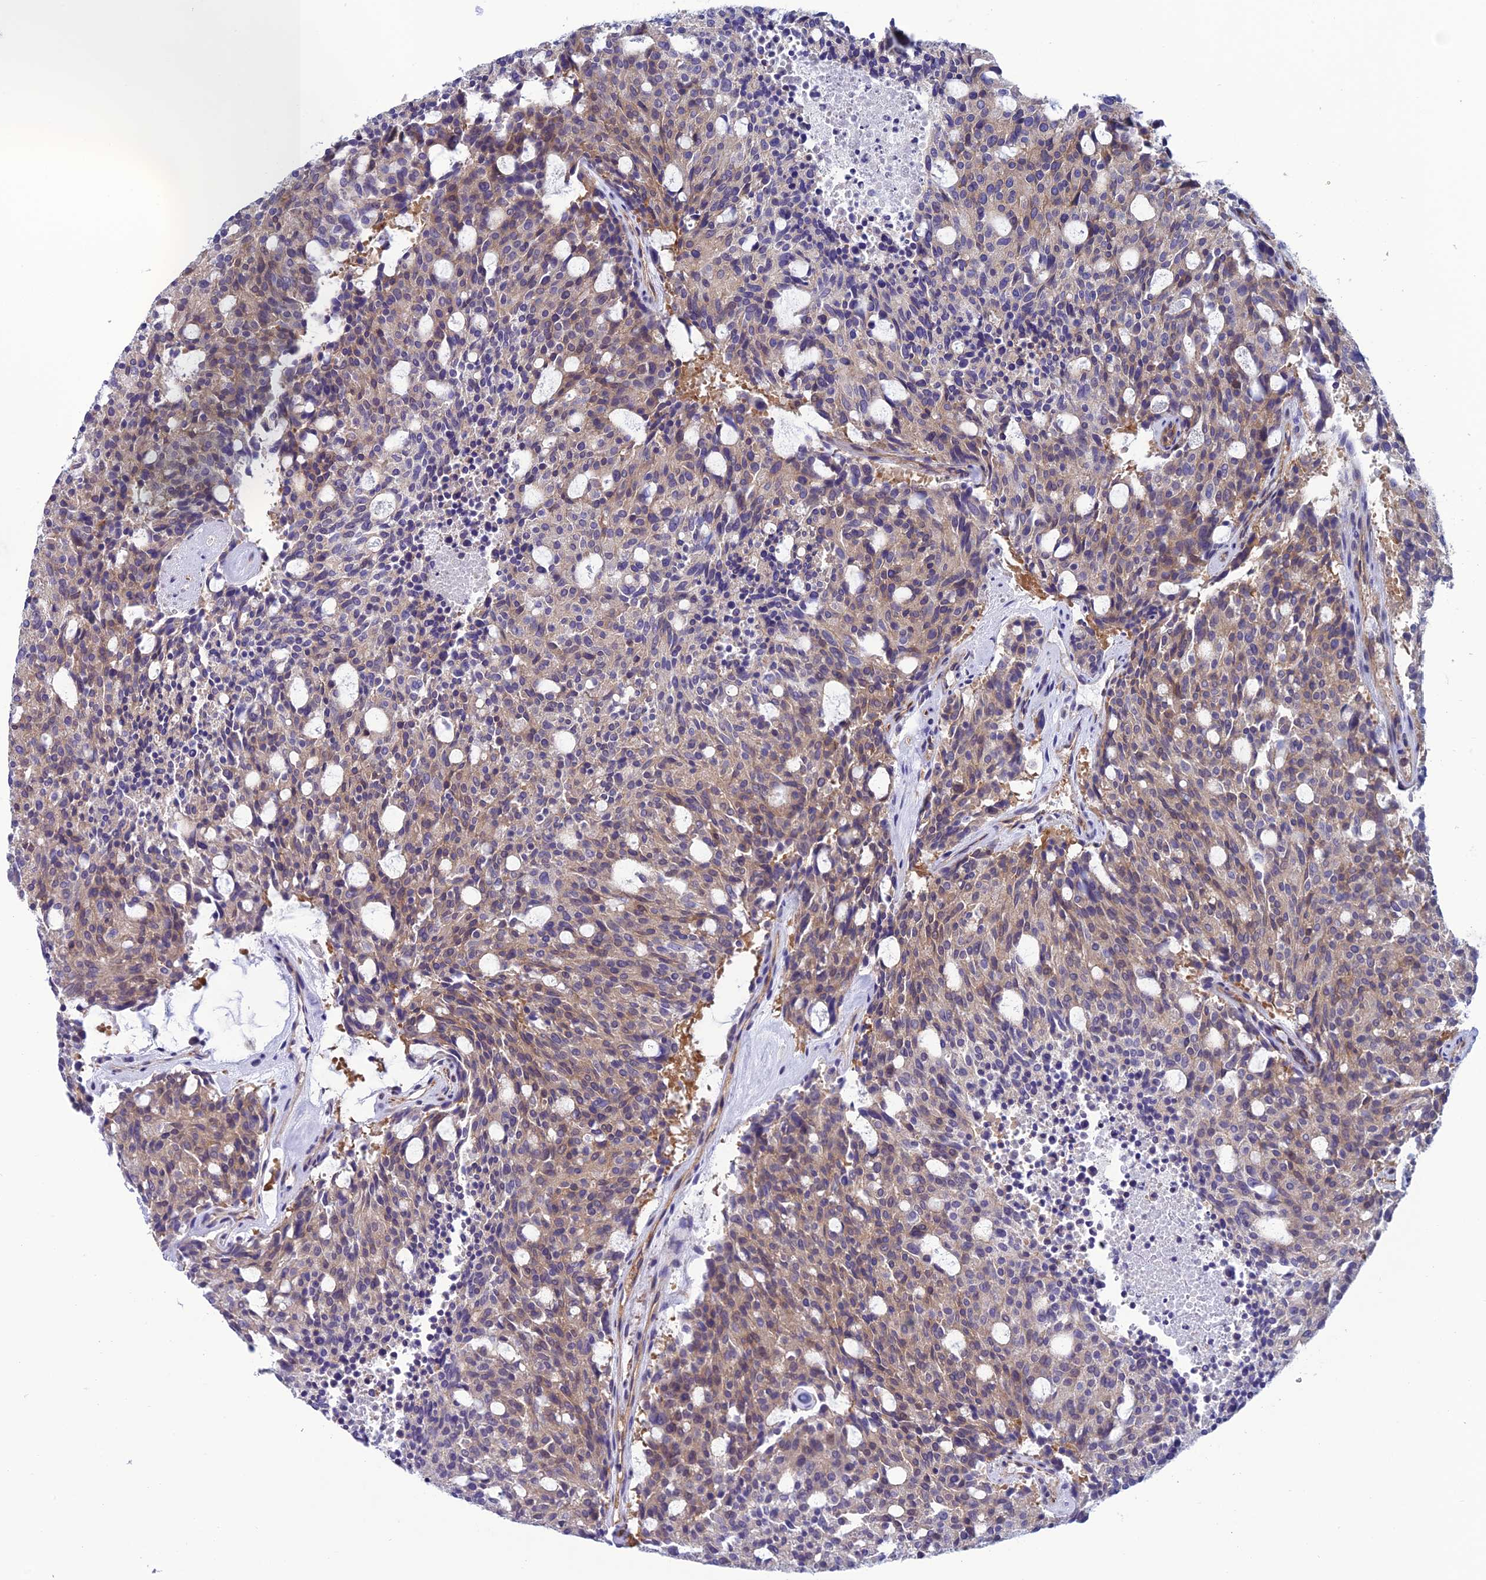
{"staining": {"intensity": "weak", "quantity": "25%-75%", "location": "cytoplasmic/membranous"}, "tissue": "carcinoid", "cell_type": "Tumor cells", "image_type": "cancer", "snomed": [{"axis": "morphology", "description": "Carcinoid, malignant, NOS"}, {"axis": "topography", "description": "Pancreas"}], "caption": "Immunohistochemistry (IHC) image of neoplastic tissue: malignant carcinoid stained using immunohistochemistry exhibits low levels of weak protein expression localized specifically in the cytoplasmic/membranous of tumor cells, appearing as a cytoplasmic/membranous brown color.", "gene": "PPFIA3", "patient": {"sex": "female", "age": 54}}